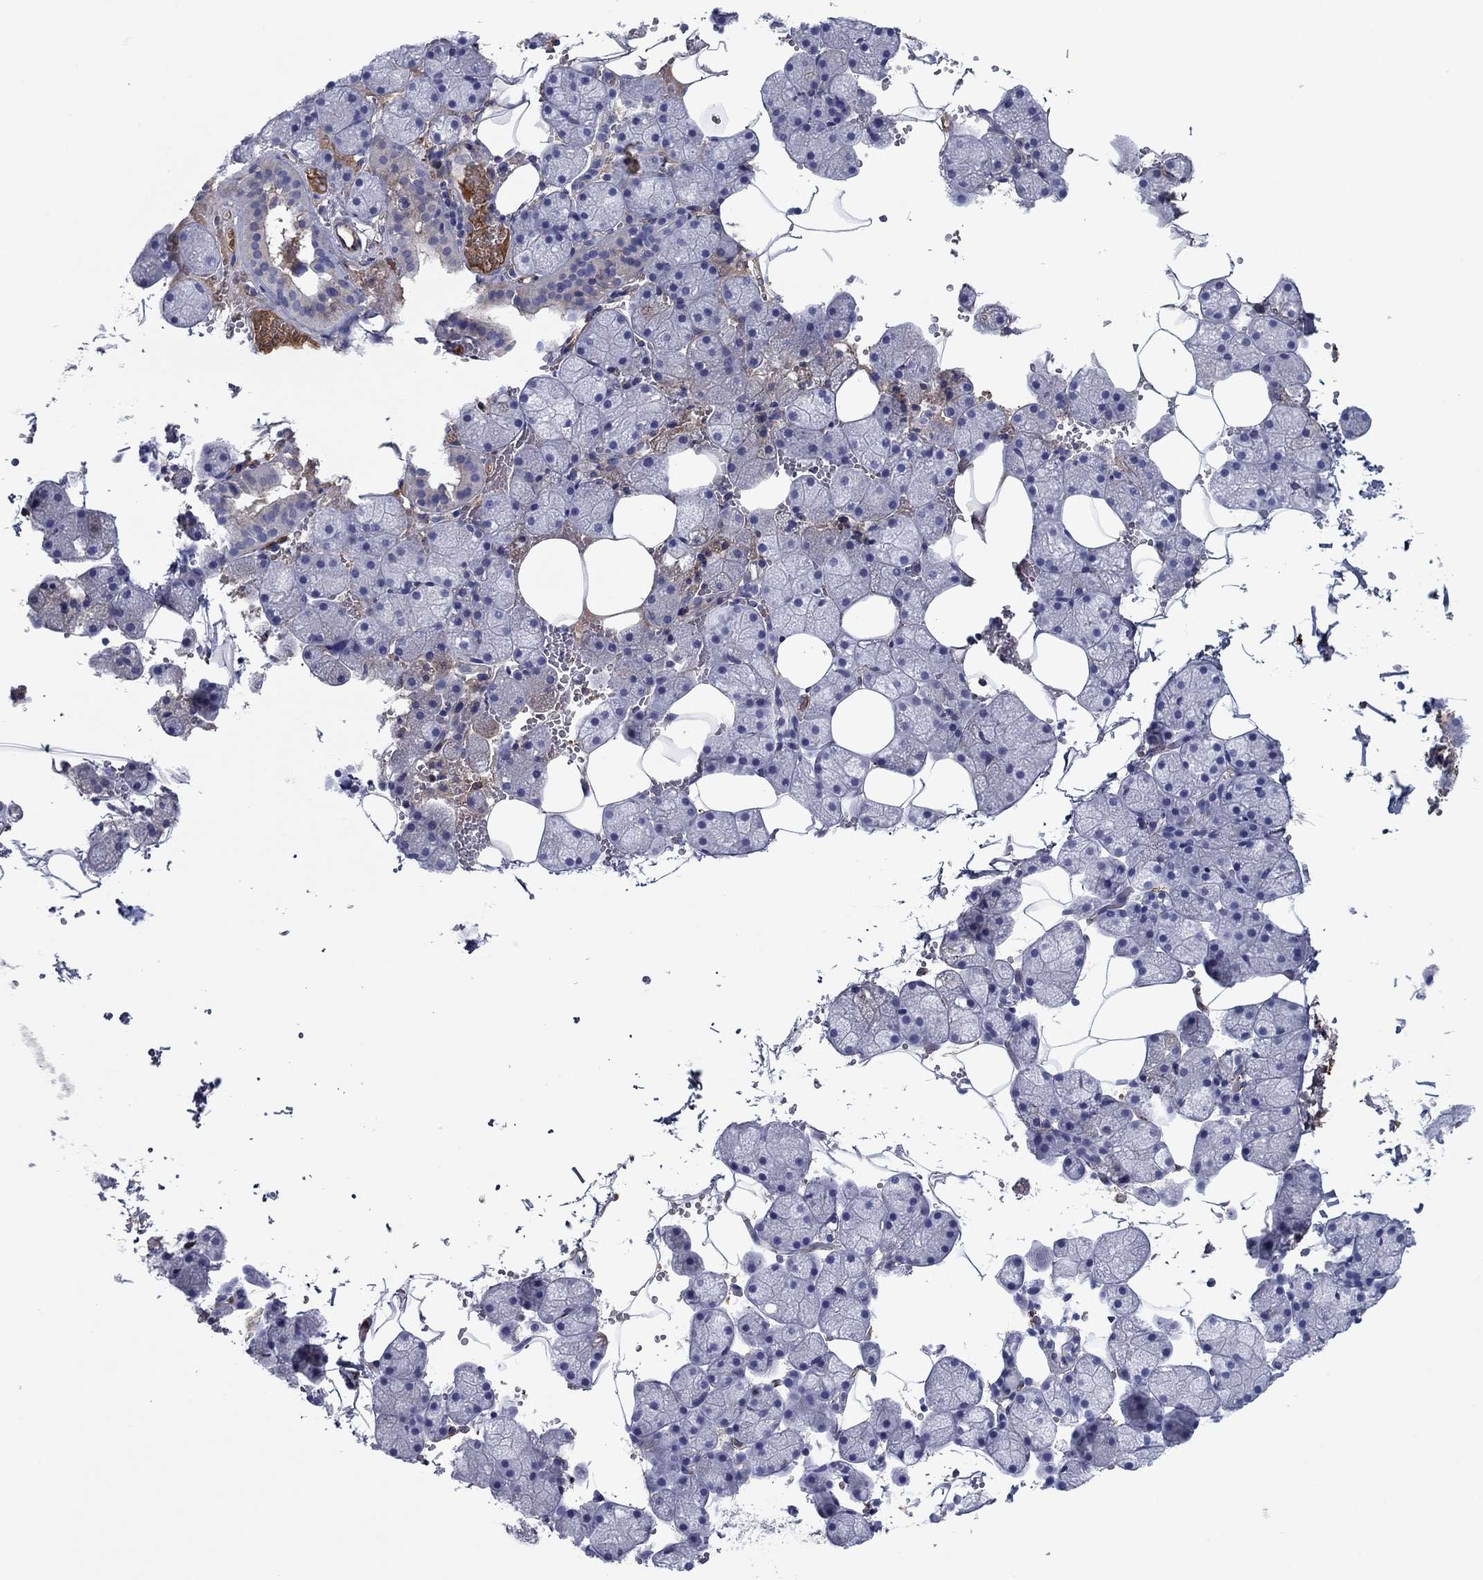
{"staining": {"intensity": "moderate", "quantity": "<25%", "location": "cytoplasmic/membranous"}, "tissue": "salivary gland", "cell_type": "Glandular cells", "image_type": "normal", "snomed": [{"axis": "morphology", "description": "Normal tissue, NOS"}, {"axis": "topography", "description": "Salivary gland"}], "caption": "Protein staining of benign salivary gland displays moderate cytoplasmic/membranous positivity in approximately <25% of glandular cells. (DAB (3,3'-diaminobenzidine) IHC with brightfield microscopy, high magnification).", "gene": "HPX", "patient": {"sex": "male", "age": 38}}